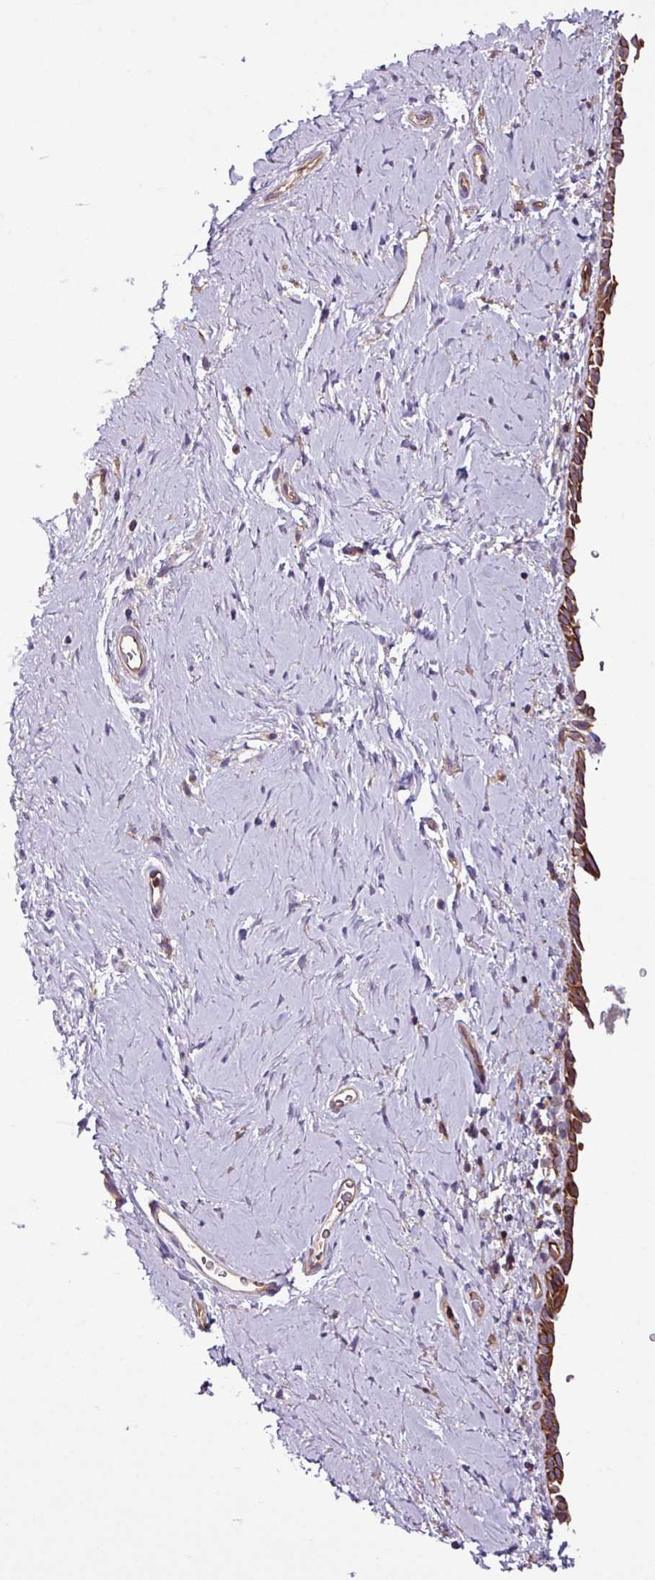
{"staining": {"intensity": "strong", "quantity": ">75%", "location": "cytoplasmic/membranous"}, "tissue": "vagina", "cell_type": "Squamous epithelial cells", "image_type": "normal", "snomed": [{"axis": "morphology", "description": "Normal tissue, NOS"}, {"axis": "morphology", "description": "Adenocarcinoma, NOS"}, {"axis": "topography", "description": "Rectum"}, {"axis": "topography", "description": "Vagina"}, {"axis": "topography", "description": "Peripheral nerve tissue"}], "caption": "Protein expression analysis of unremarkable vagina shows strong cytoplasmic/membranous positivity in approximately >75% of squamous epithelial cells.", "gene": "ZNF106", "patient": {"sex": "female", "age": 71}}